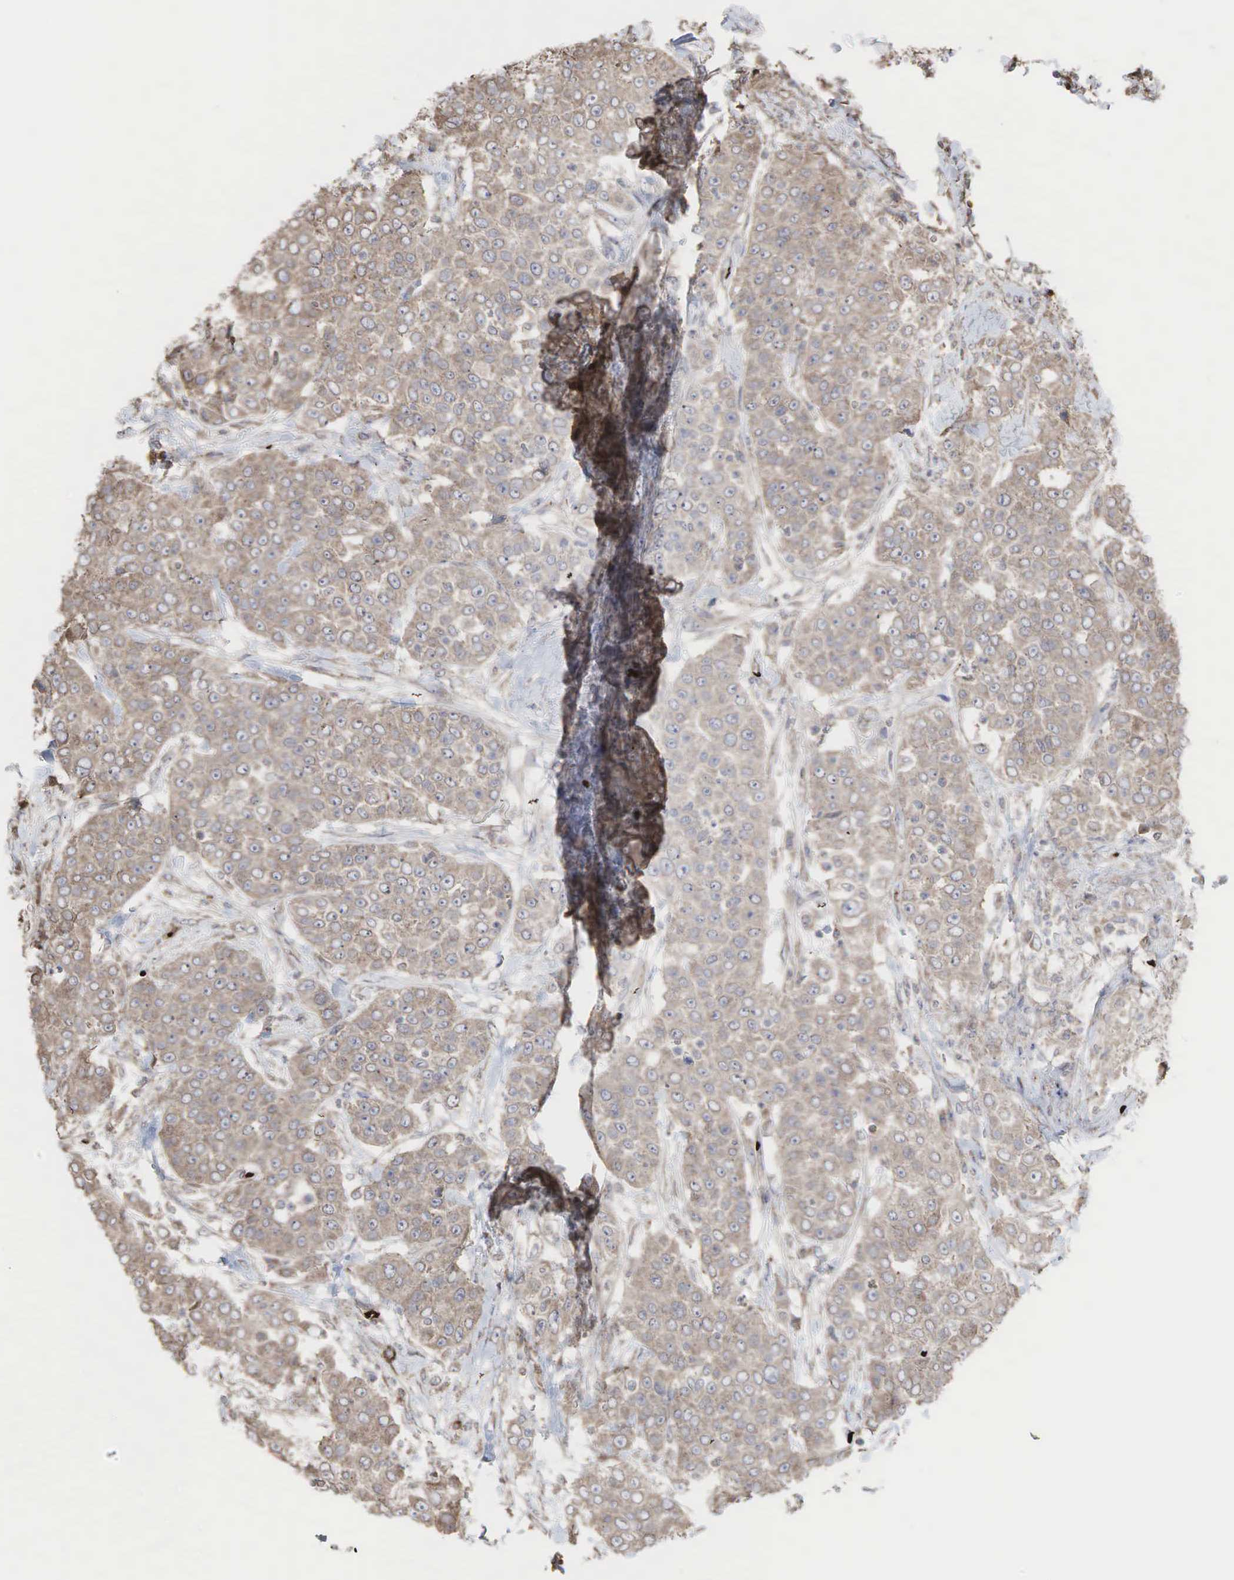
{"staining": {"intensity": "weak", "quantity": ">75%", "location": "cytoplasmic/membranous"}, "tissue": "urothelial cancer", "cell_type": "Tumor cells", "image_type": "cancer", "snomed": [{"axis": "morphology", "description": "Urothelial carcinoma, High grade"}, {"axis": "topography", "description": "Urinary bladder"}], "caption": "Approximately >75% of tumor cells in urothelial cancer reveal weak cytoplasmic/membranous protein expression as visualized by brown immunohistochemical staining.", "gene": "PABPC5", "patient": {"sex": "female", "age": 80}}